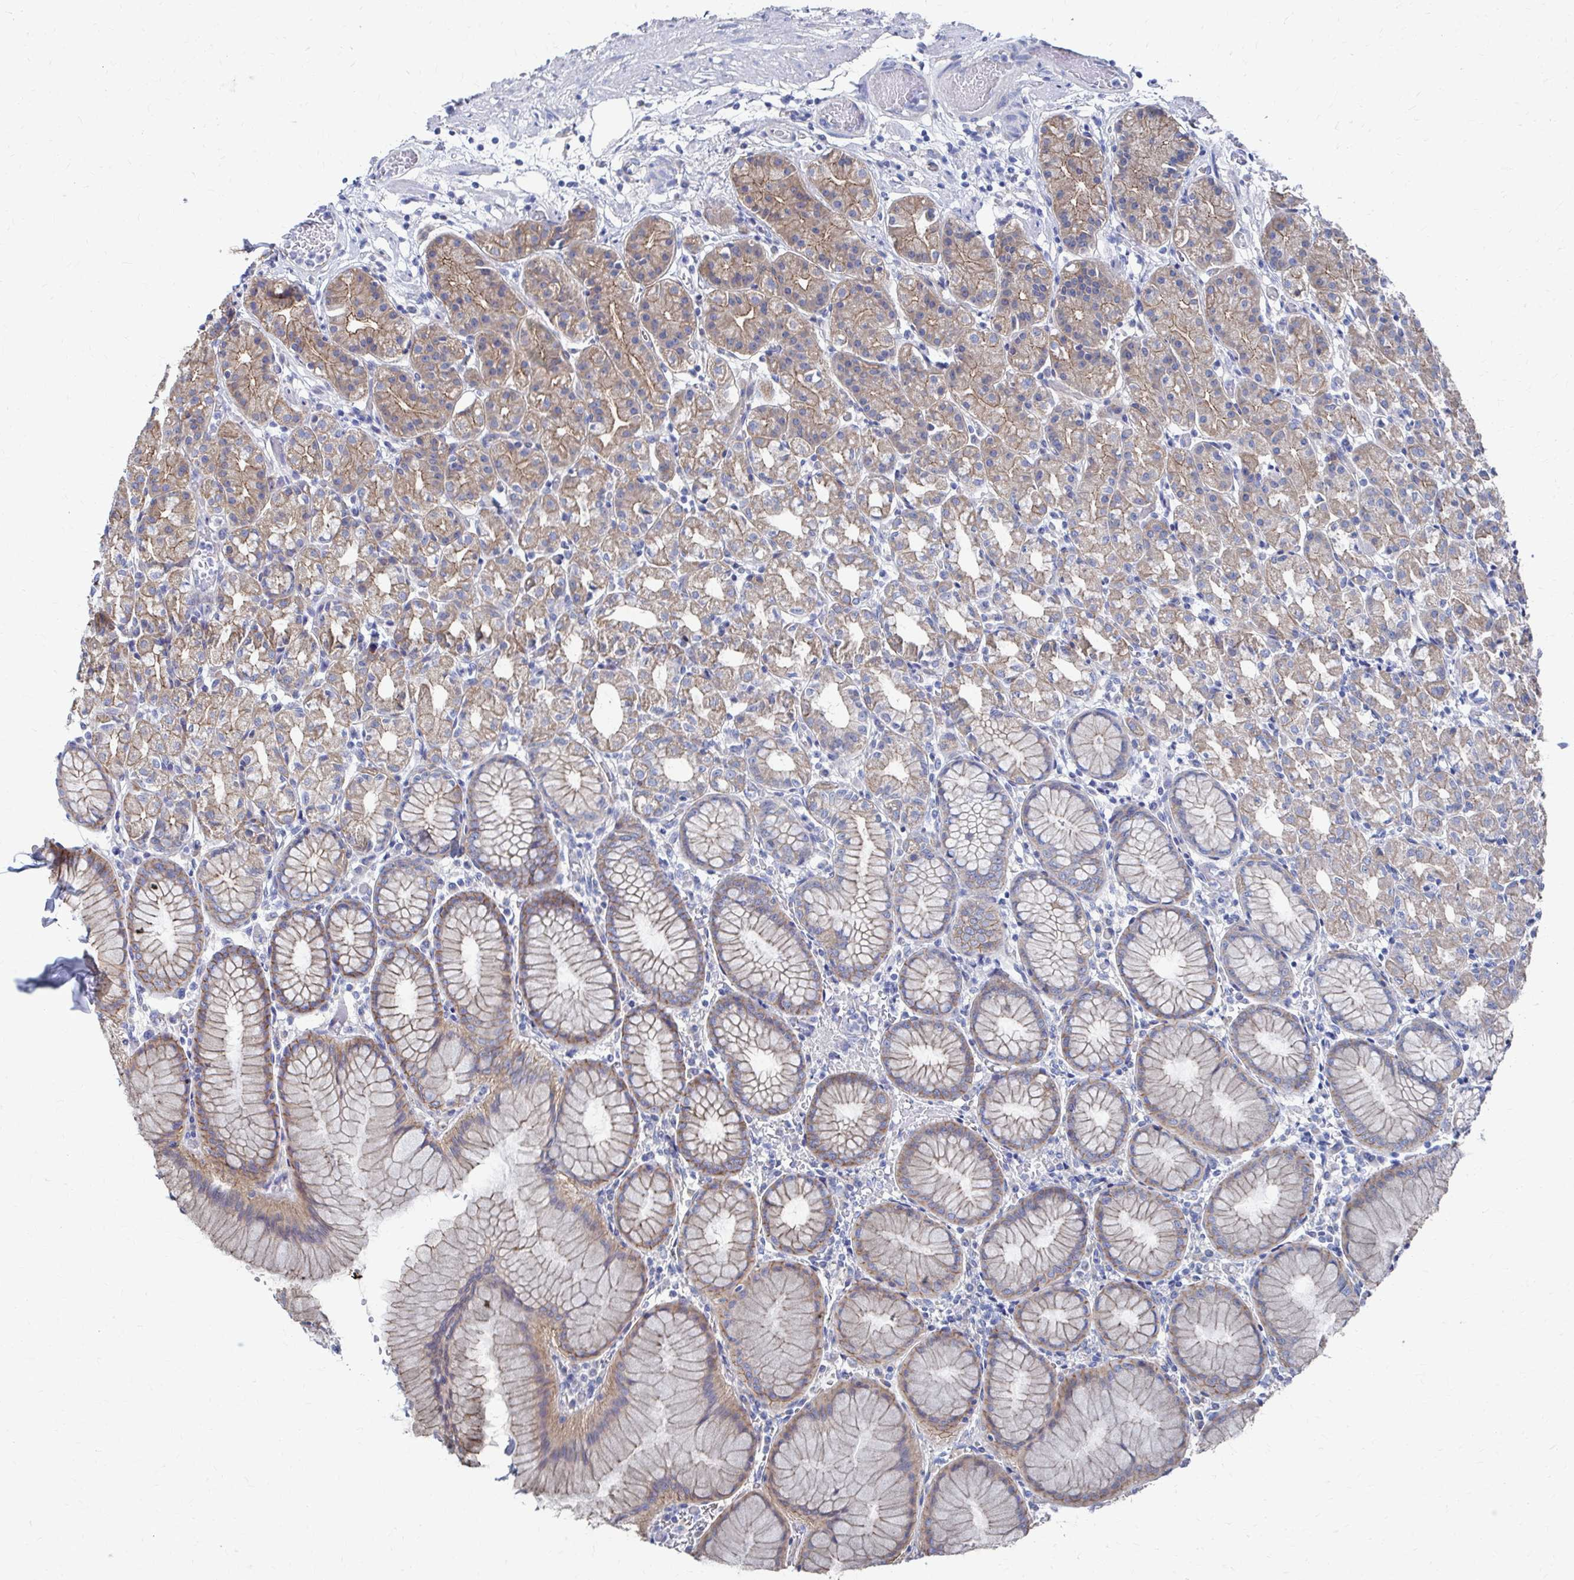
{"staining": {"intensity": "moderate", "quantity": "25%-75%", "location": "cytoplasmic/membranous"}, "tissue": "stomach", "cell_type": "Glandular cells", "image_type": "normal", "snomed": [{"axis": "morphology", "description": "Normal tissue, NOS"}, {"axis": "topography", "description": "Stomach"}], "caption": "IHC staining of benign stomach, which demonstrates medium levels of moderate cytoplasmic/membranous positivity in approximately 25%-75% of glandular cells indicating moderate cytoplasmic/membranous protein expression. The staining was performed using DAB (3,3'-diaminobenzidine) (brown) for protein detection and nuclei were counterstained in hematoxylin (blue).", "gene": "PLEKHG7", "patient": {"sex": "female", "age": 57}}